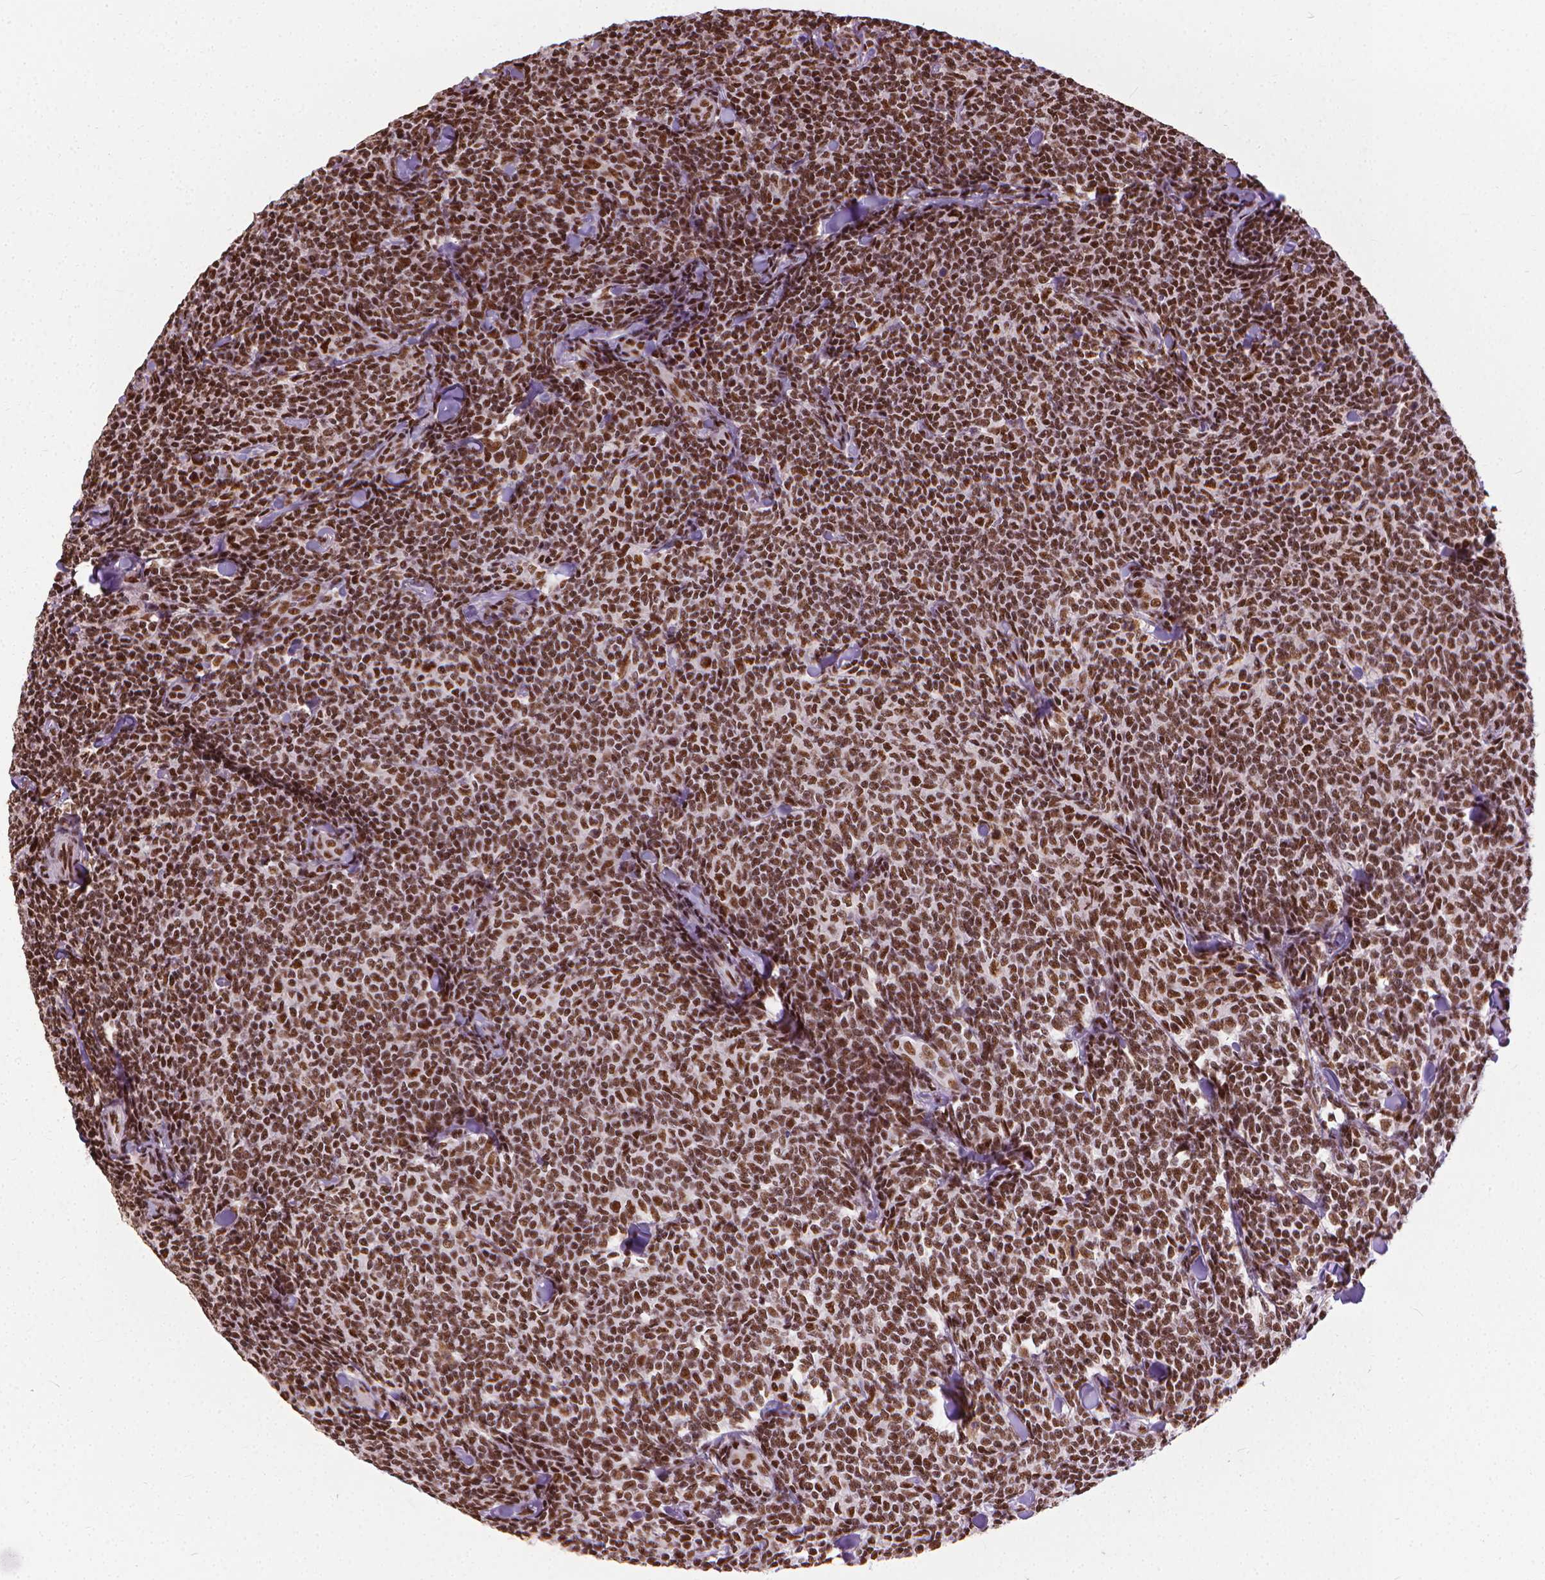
{"staining": {"intensity": "strong", "quantity": ">75%", "location": "nuclear"}, "tissue": "lymphoma", "cell_type": "Tumor cells", "image_type": "cancer", "snomed": [{"axis": "morphology", "description": "Malignant lymphoma, non-Hodgkin's type, Low grade"}, {"axis": "topography", "description": "Lymph node"}], "caption": "Tumor cells display strong nuclear expression in approximately >75% of cells in malignant lymphoma, non-Hodgkin's type (low-grade).", "gene": "AKAP8", "patient": {"sex": "female", "age": 56}}